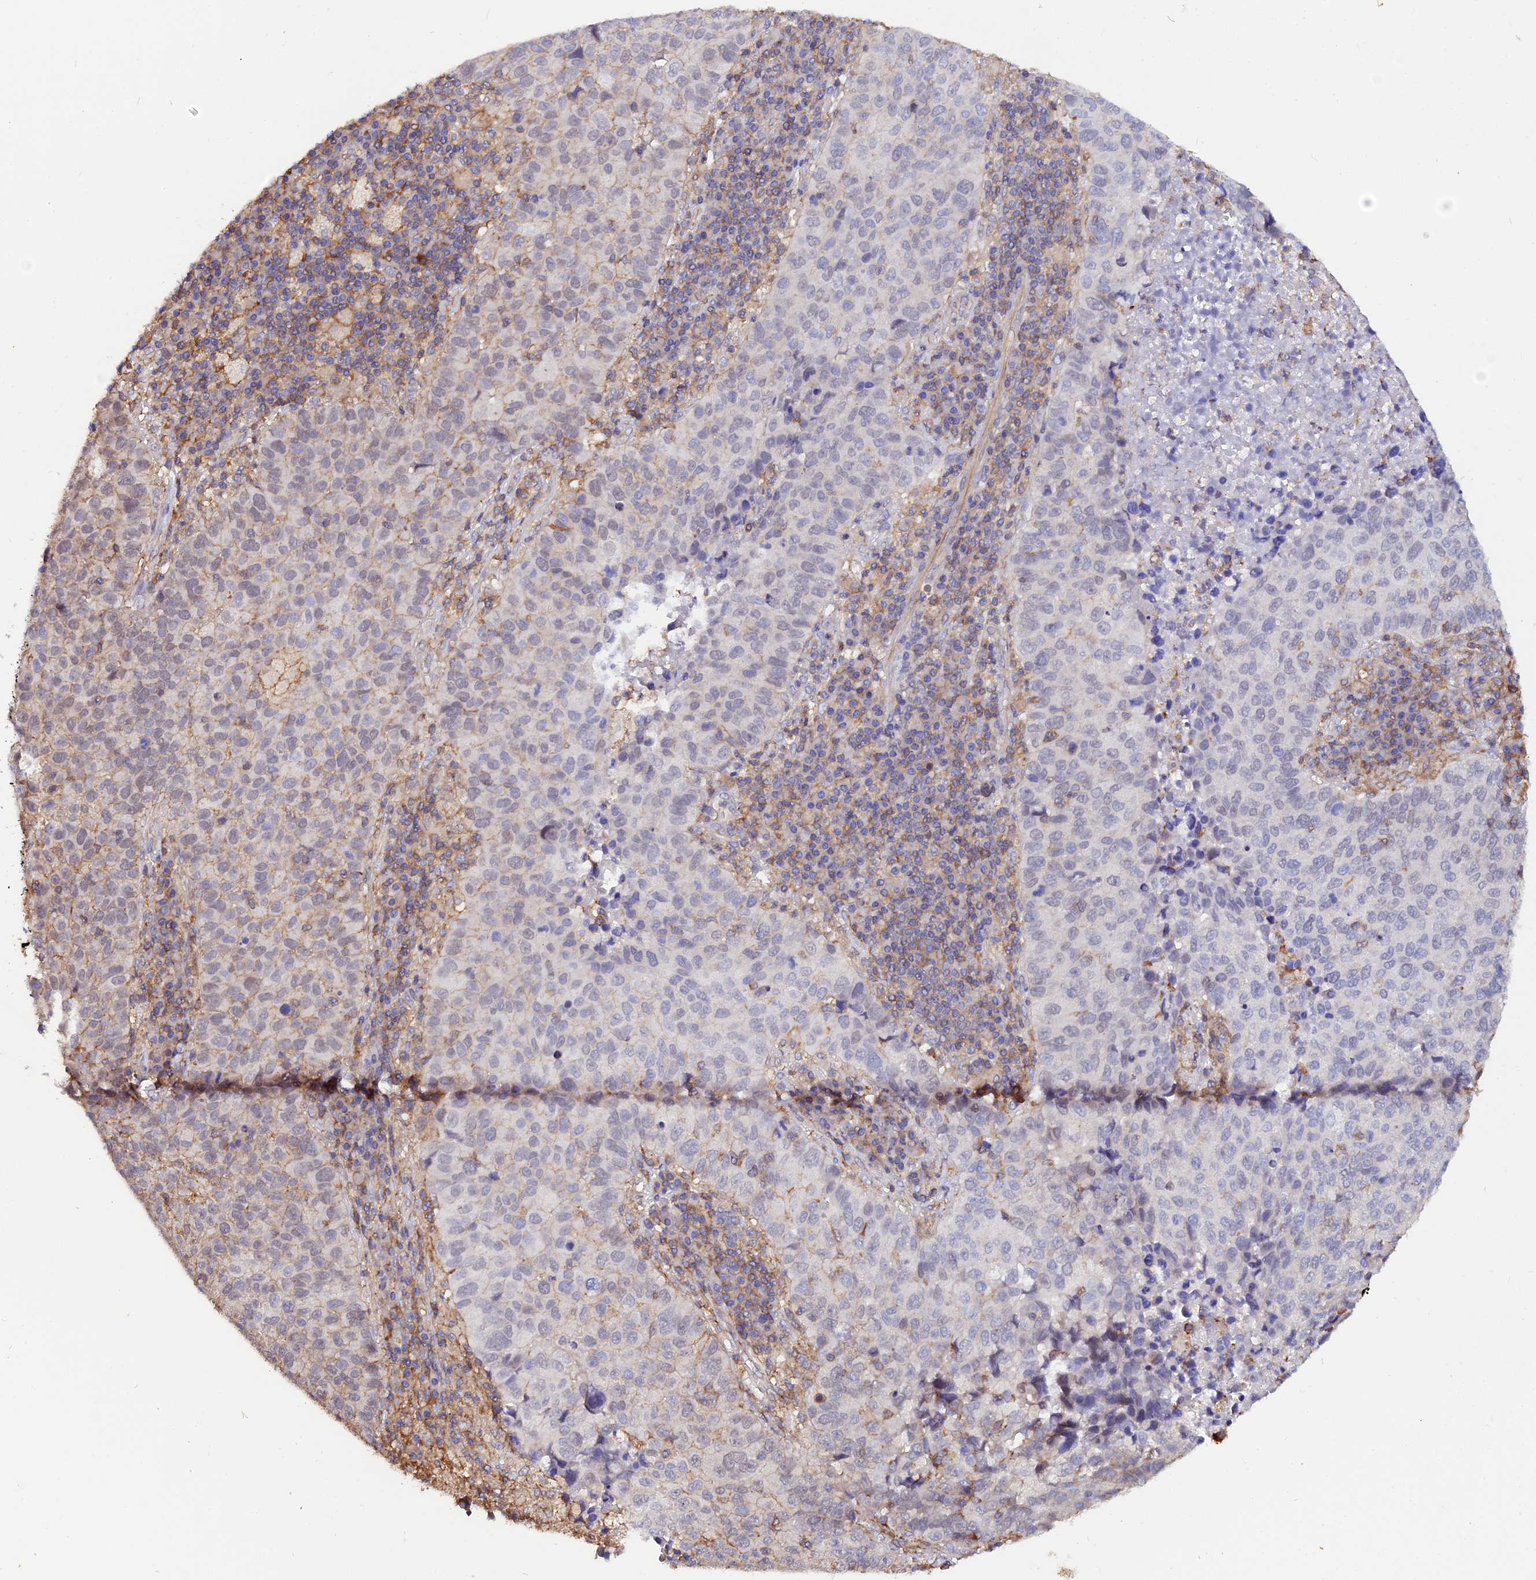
{"staining": {"intensity": "moderate", "quantity": "<25%", "location": "cytoplasmic/membranous"}, "tissue": "lung cancer", "cell_type": "Tumor cells", "image_type": "cancer", "snomed": [{"axis": "morphology", "description": "Squamous cell carcinoma, NOS"}, {"axis": "topography", "description": "Lung"}], "caption": "A low amount of moderate cytoplasmic/membranous expression is present in approximately <25% of tumor cells in lung cancer tissue. The staining was performed using DAB, with brown indicating positive protein expression. Nuclei are stained blue with hematoxylin.", "gene": "USP17L15", "patient": {"sex": "male", "age": 73}}